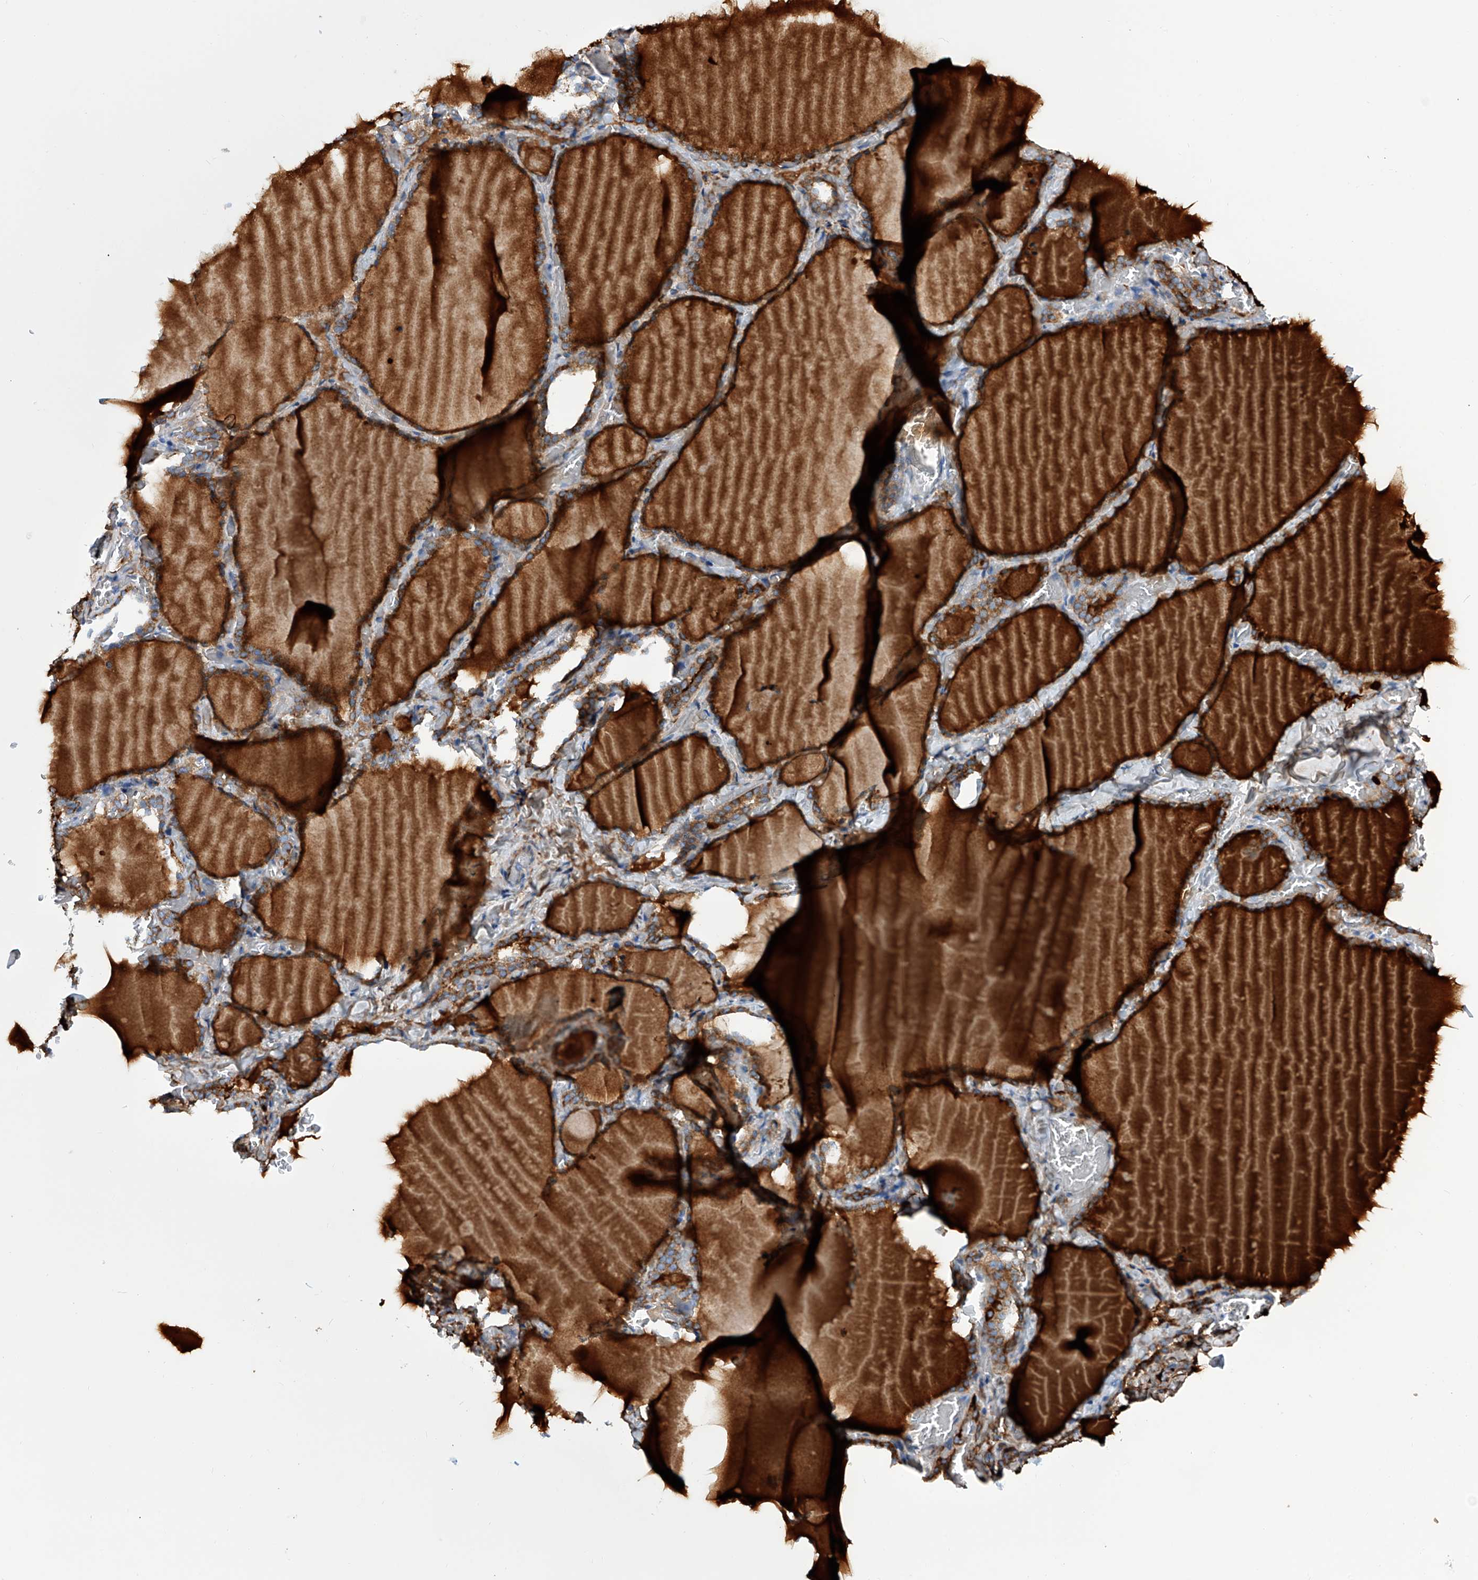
{"staining": {"intensity": "strong", "quantity": ">75%", "location": "cytoplasmic/membranous"}, "tissue": "thyroid gland", "cell_type": "Glandular cells", "image_type": "normal", "snomed": [{"axis": "morphology", "description": "Normal tissue, NOS"}, {"axis": "topography", "description": "Thyroid gland"}], "caption": "Brown immunohistochemical staining in unremarkable human thyroid gland reveals strong cytoplasmic/membranous staining in approximately >75% of glandular cells.", "gene": "NFATC4", "patient": {"sex": "female", "age": 22}}